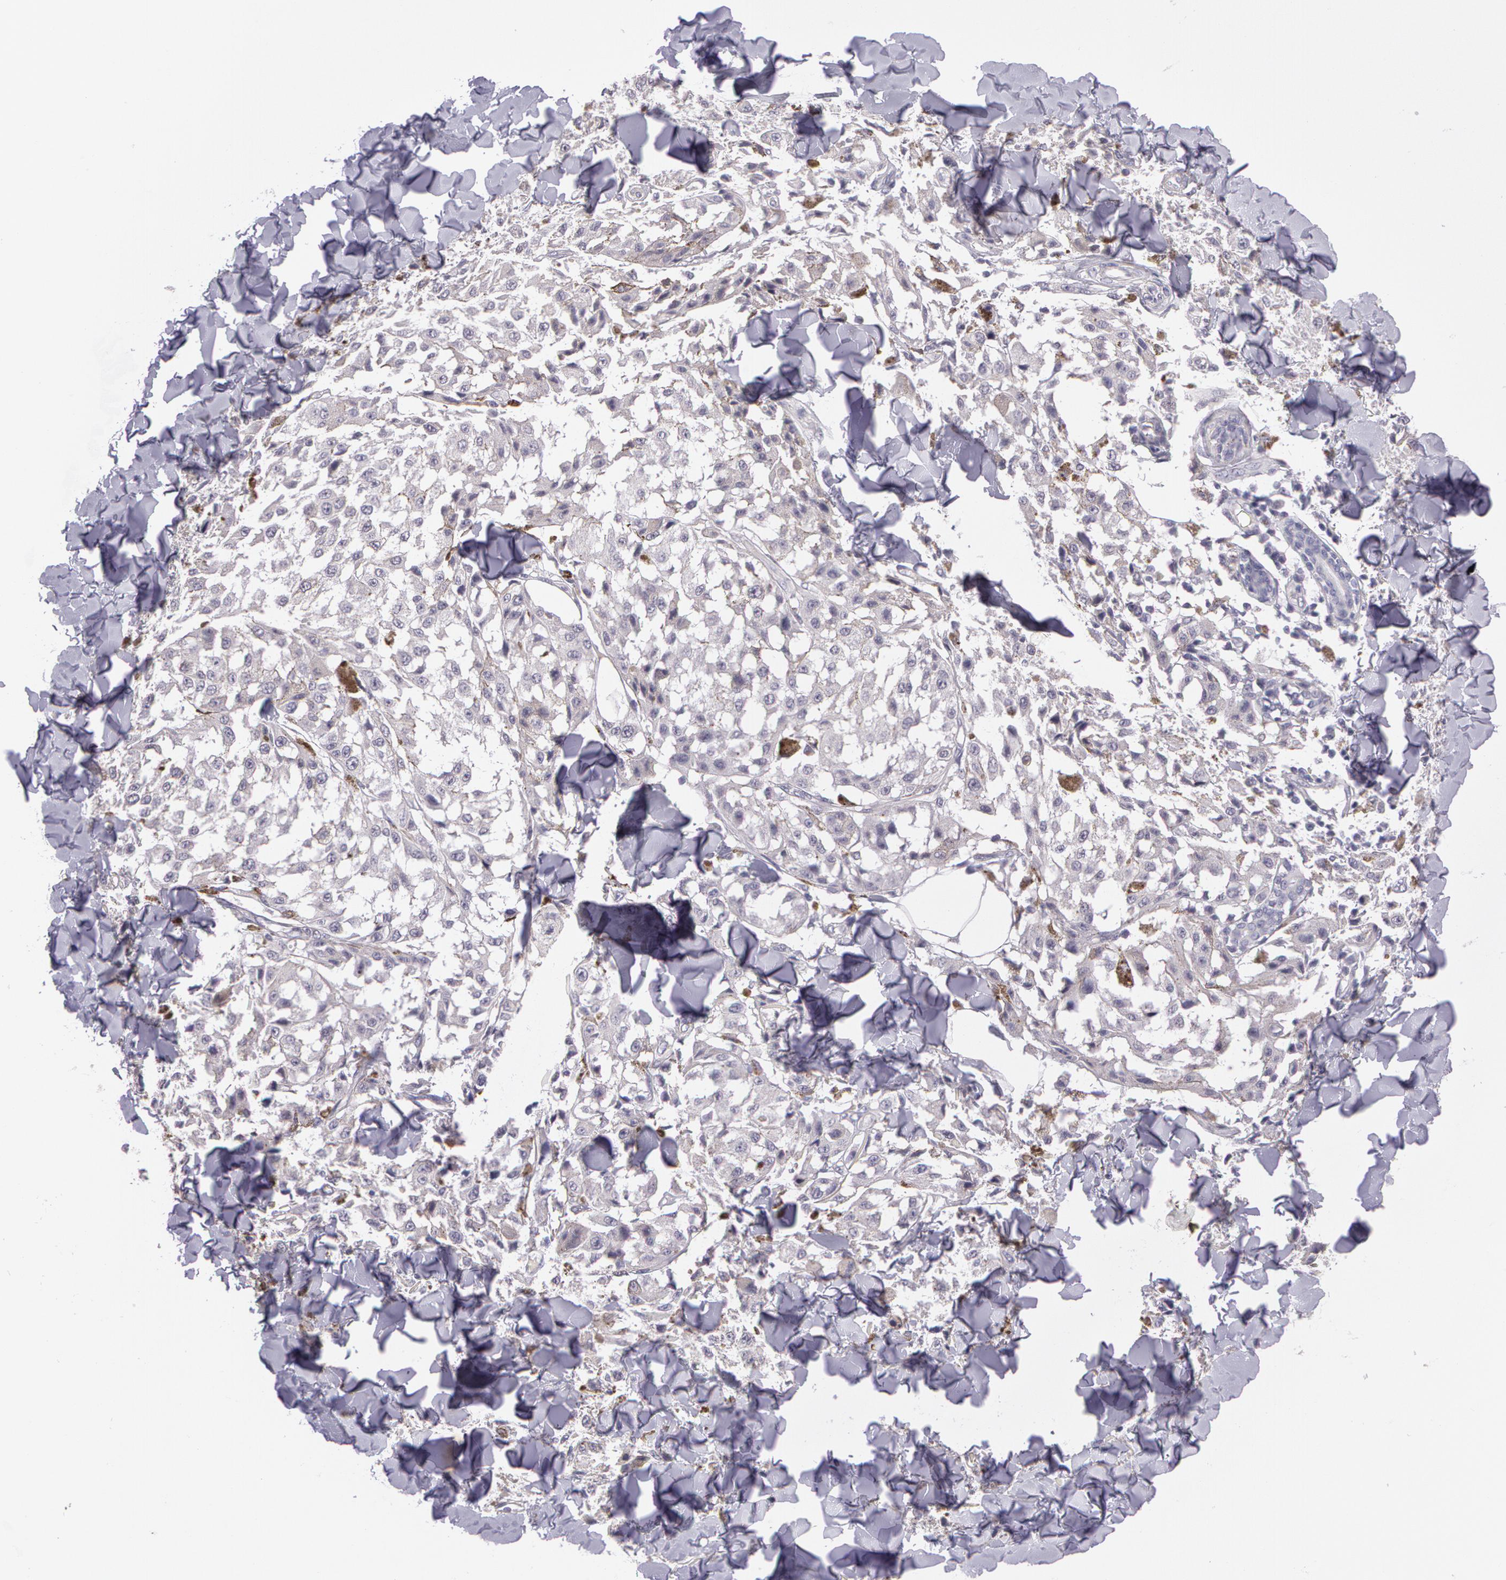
{"staining": {"intensity": "negative", "quantity": "none", "location": "none"}, "tissue": "melanoma", "cell_type": "Tumor cells", "image_type": "cancer", "snomed": [{"axis": "morphology", "description": "Malignant melanoma, NOS"}, {"axis": "topography", "description": "Skin"}], "caption": "An IHC micrograph of melanoma is shown. There is no staining in tumor cells of melanoma. Brightfield microscopy of immunohistochemistry stained with DAB (brown) and hematoxylin (blue), captured at high magnification.", "gene": "G2E3", "patient": {"sex": "female", "age": 64}}